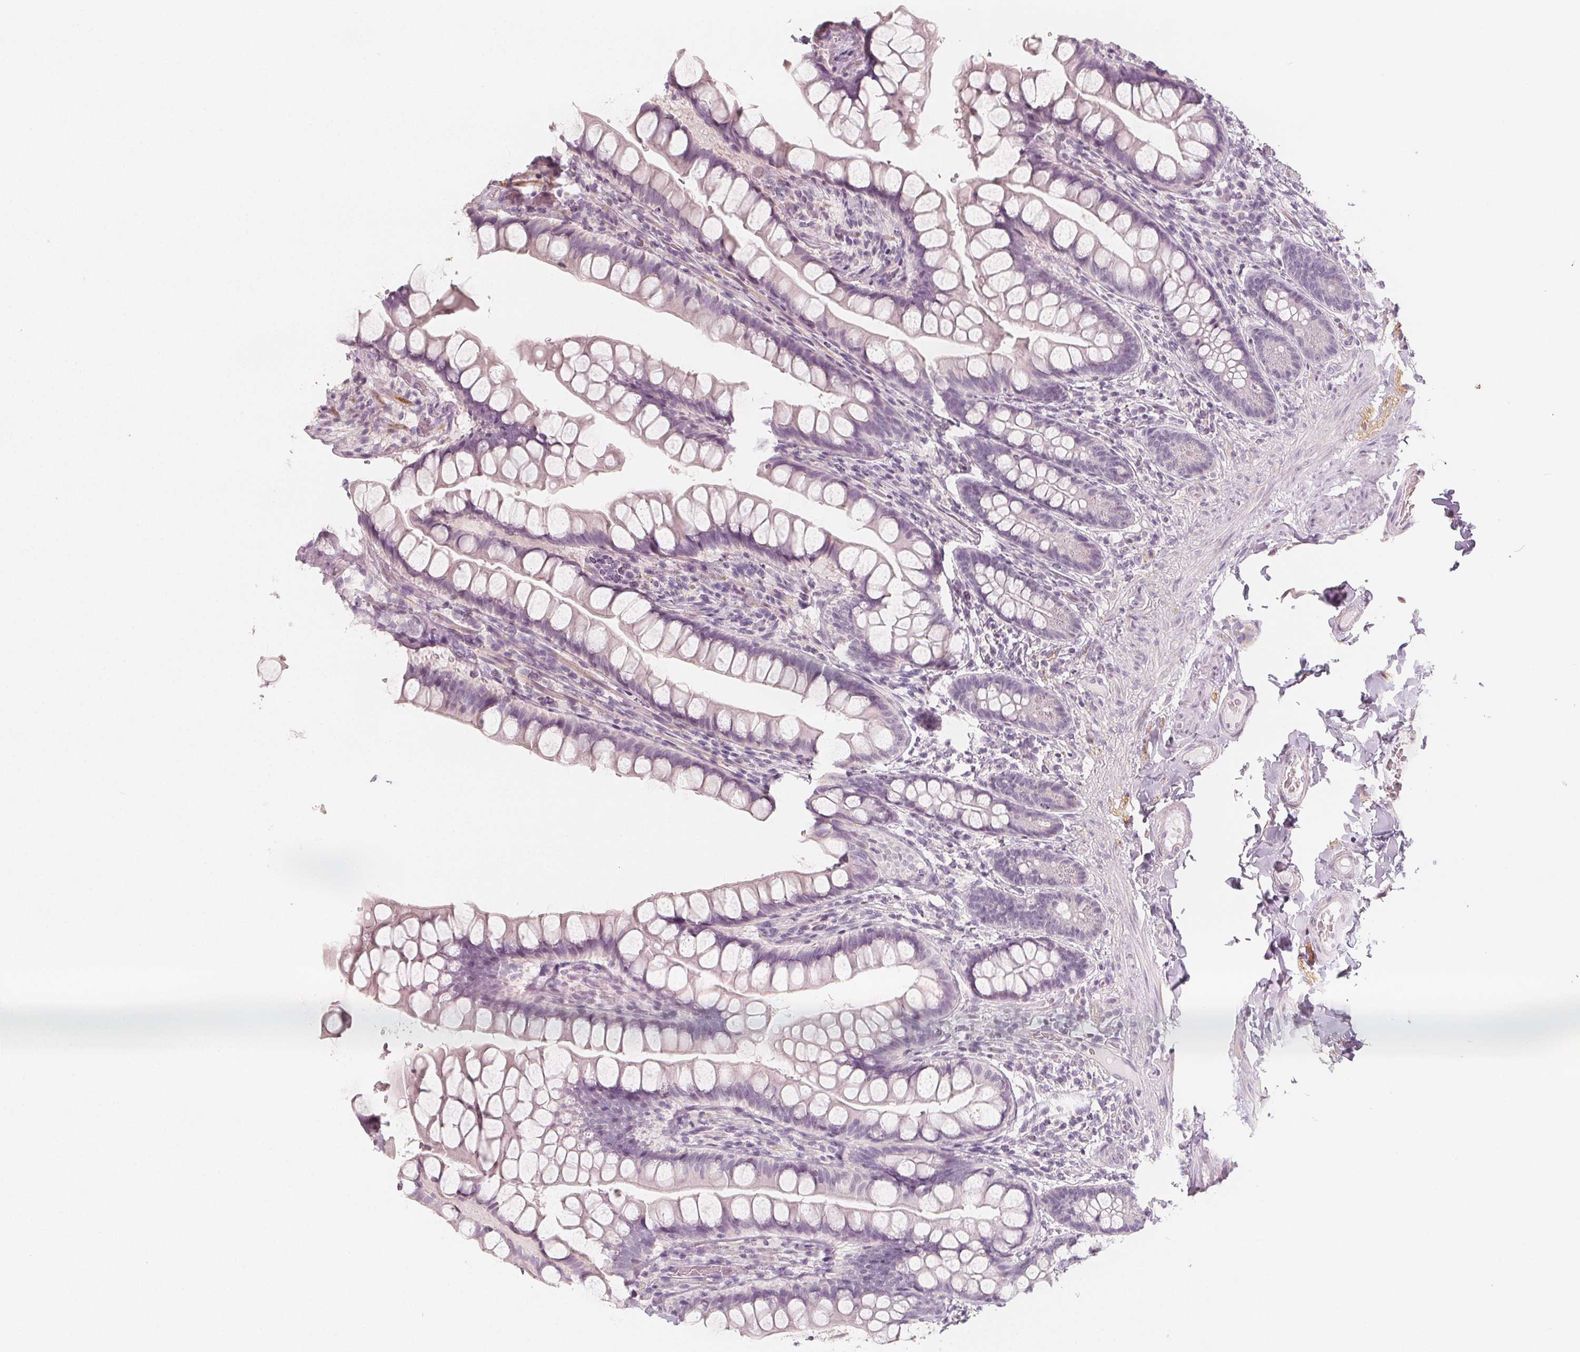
{"staining": {"intensity": "negative", "quantity": "none", "location": "none"}, "tissue": "small intestine", "cell_type": "Glandular cells", "image_type": "normal", "snomed": [{"axis": "morphology", "description": "Normal tissue, NOS"}, {"axis": "topography", "description": "Small intestine"}], "caption": "Immunohistochemistry (IHC) photomicrograph of benign small intestine stained for a protein (brown), which displays no expression in glandular cells.", "gene": "MAP1A", "patient": {"sex": "male", "age": 70}}